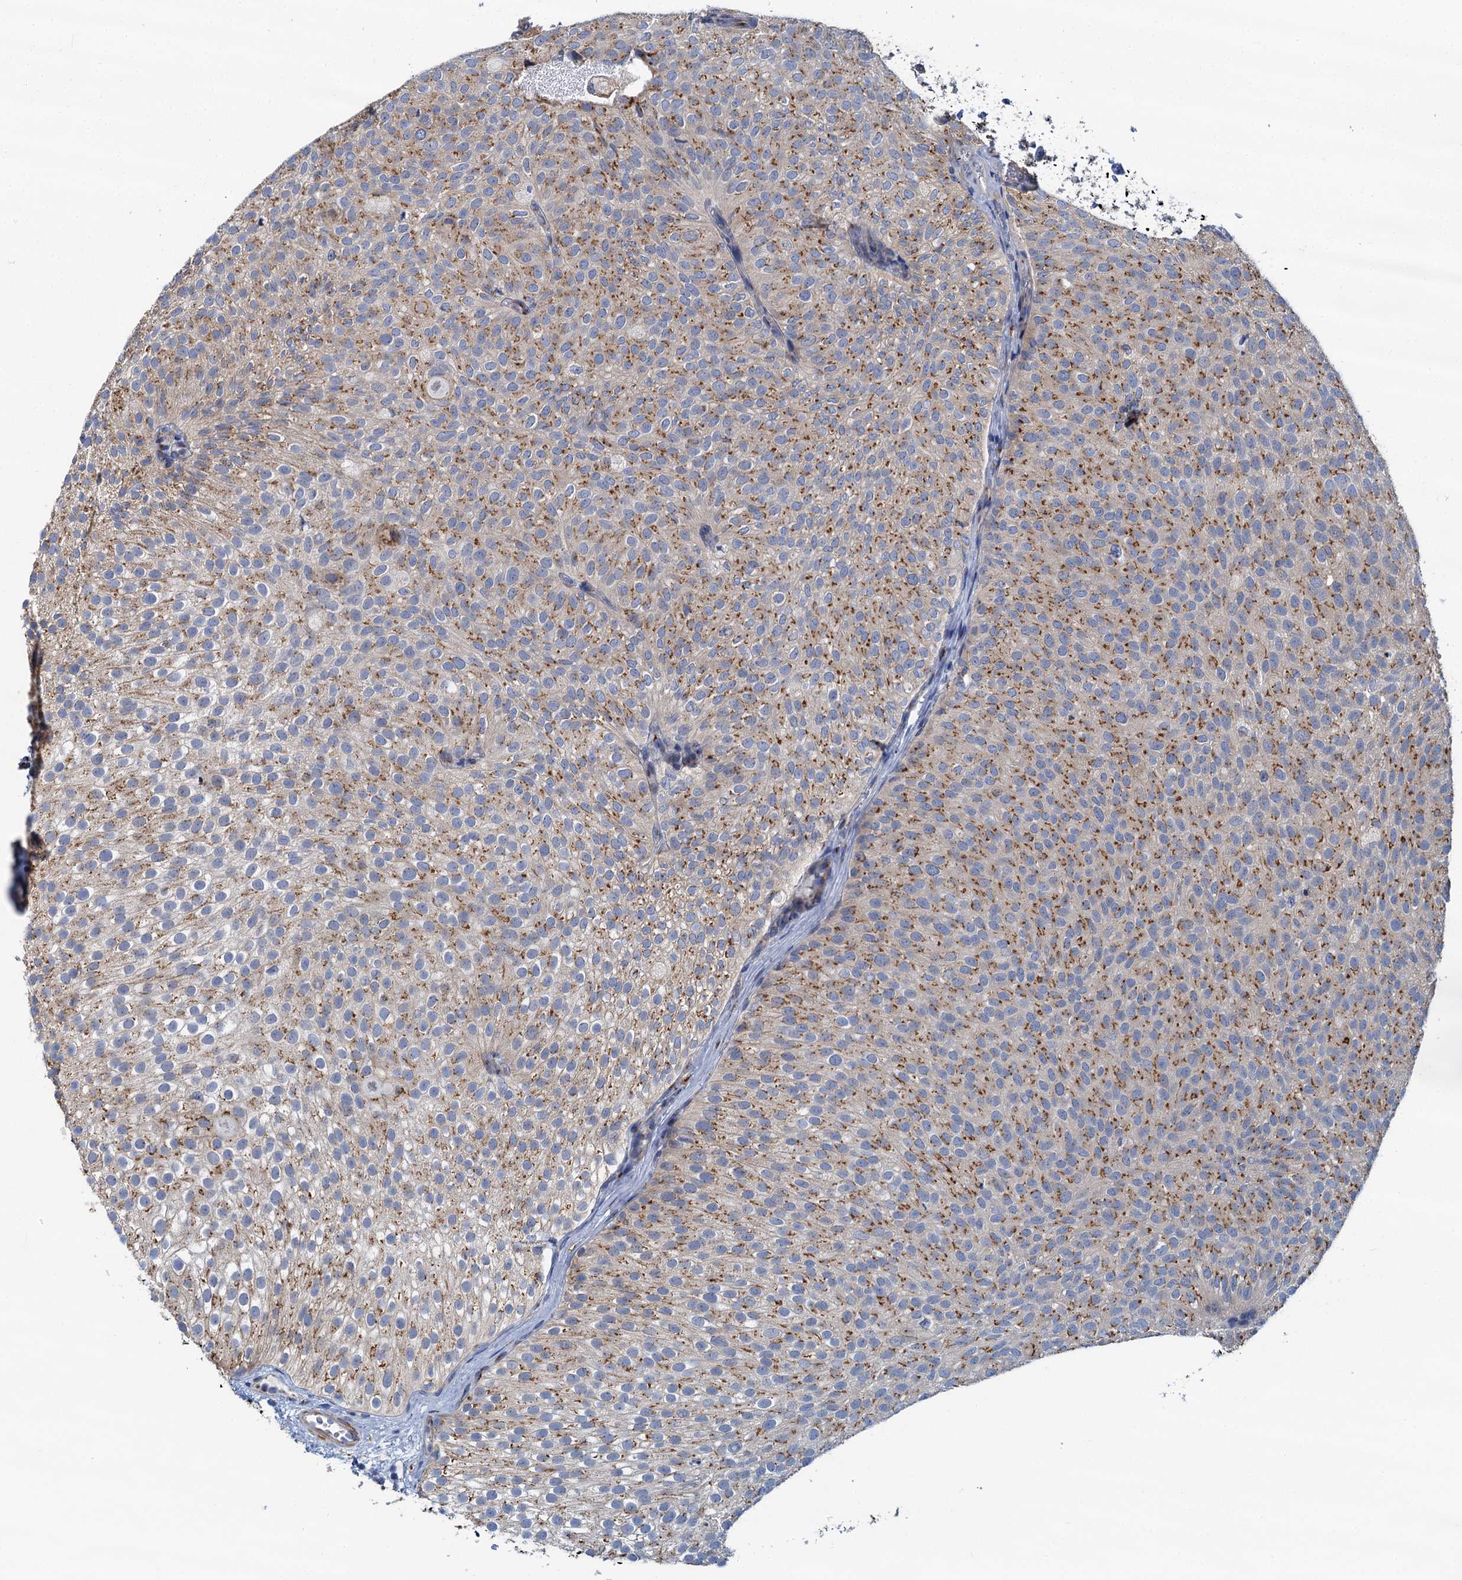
{"staining": {"intensity": "moderate", "quantity": ">75%", "location": "cytoplasmic/membranous"}, "tissue": "urothelial cancer", "cell_type": "Tumor cells", "image_type": "cancer", "snomed": [{"axis": "morphology", "description": "Urothelial carcinoma, Low grade"}, {"axis": "topography", "description": "Urinary bladder"}], "caption": "High-power microscopy captured an immunohistochemistry (IHC) image of urothelial cancer, revealing moderate cytoplasmic/membranous expression in about >75% of tumor cells.", "gene": "BET1L", "patient": {"sex": "male", "age": 78}}